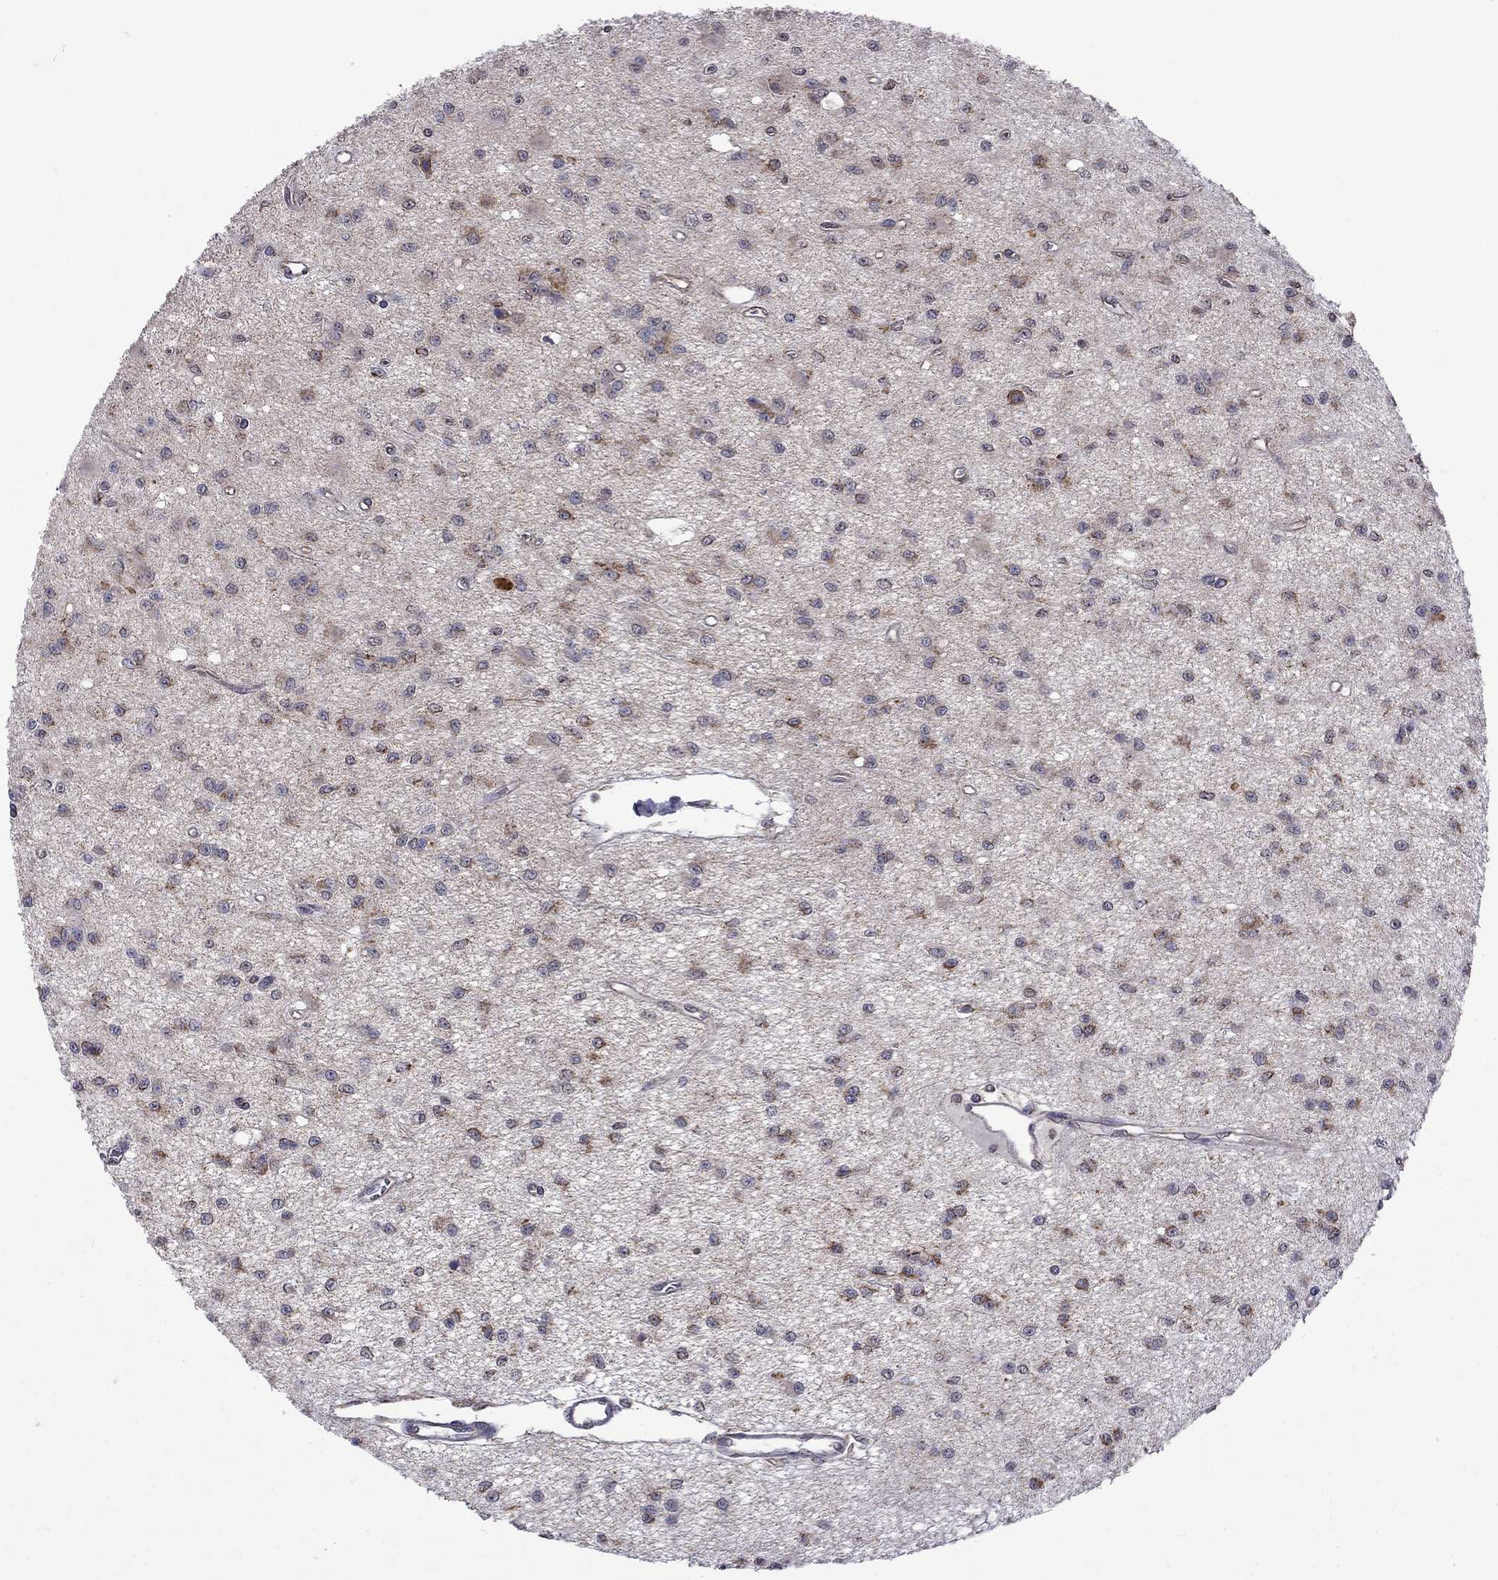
{"staining": {"intensity": "strong", "quantity": "<25%", "location": "cytoplasmic/membranous"}, "tissue": "glioma", "cell_type": "Tumor cells", "image_type": "cancer", "snomed": [{"axis": "morphology", "description": "Glioma, malignant, Low grade"}, {"axis": "topography", "description": "Brain"}], "caption": "Protein staining of malignant glioma (low-grade) tissue displays strong cytoplasmic/membranous positivity in approximately <25% of tumor cells.", "gene": "NDUFB1", "patient": {"sex": "female", "age": 45}}